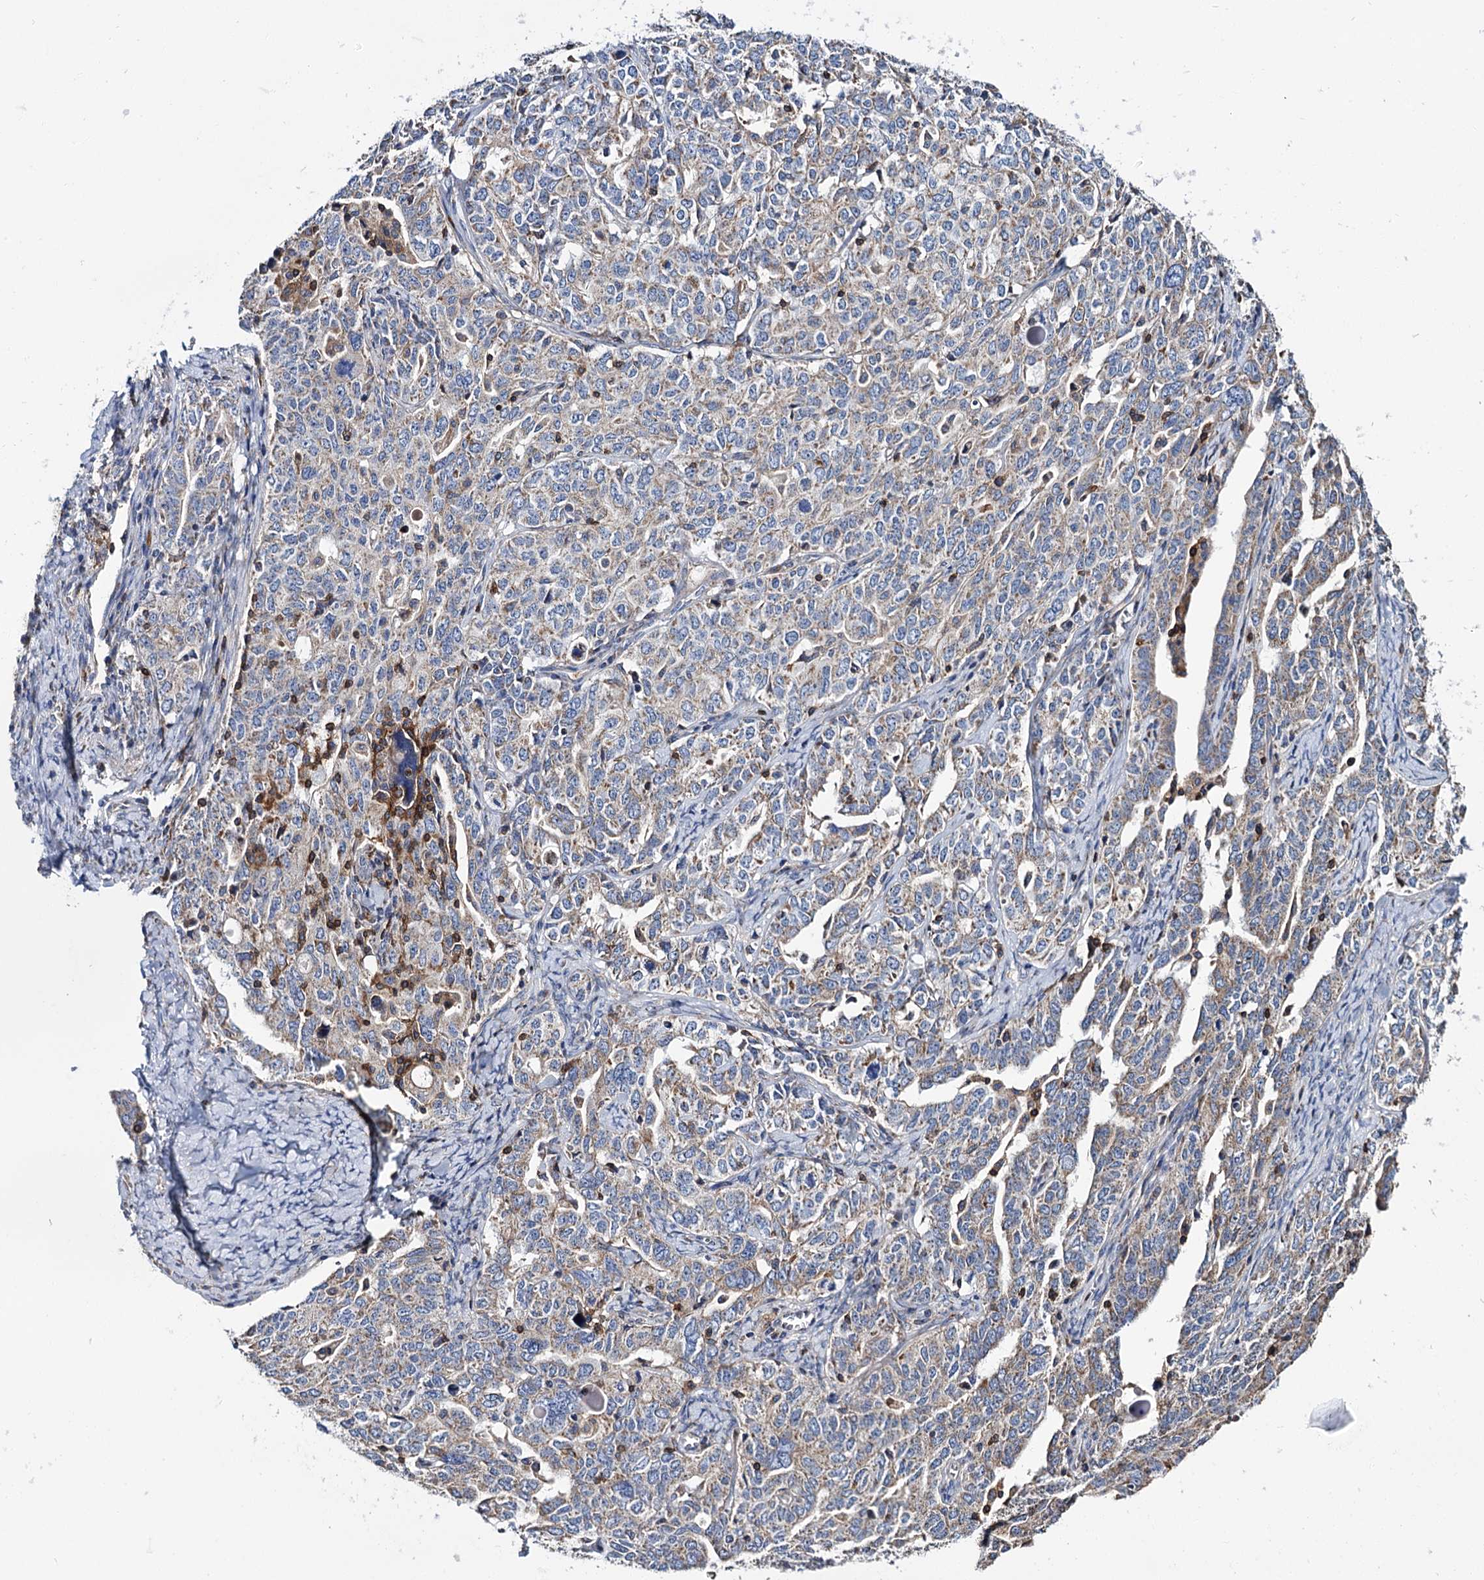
{"staining": {"intensity": "weak", "quantity": ">75%", "location": "cytoplasmic/membranous"}, "tissue": "ovarian cancer", "cell_type": "Tumor cells", "image_type": "cancer", "snomed": [{"axis": "morphology", "description": "Carcinoma, endometroid"}, {"axis": "topography", "description": "Ovary"}], "caption": "IHC histopathology image of human ovarian endometroid carcinoma stained for a protein (brown), which reveals low levels of weak cytoplasmic/membranous staining in about >75% of tumor cells.", "gene": "UBASH3B", "patient": {"sex": "female", "age": 62}}